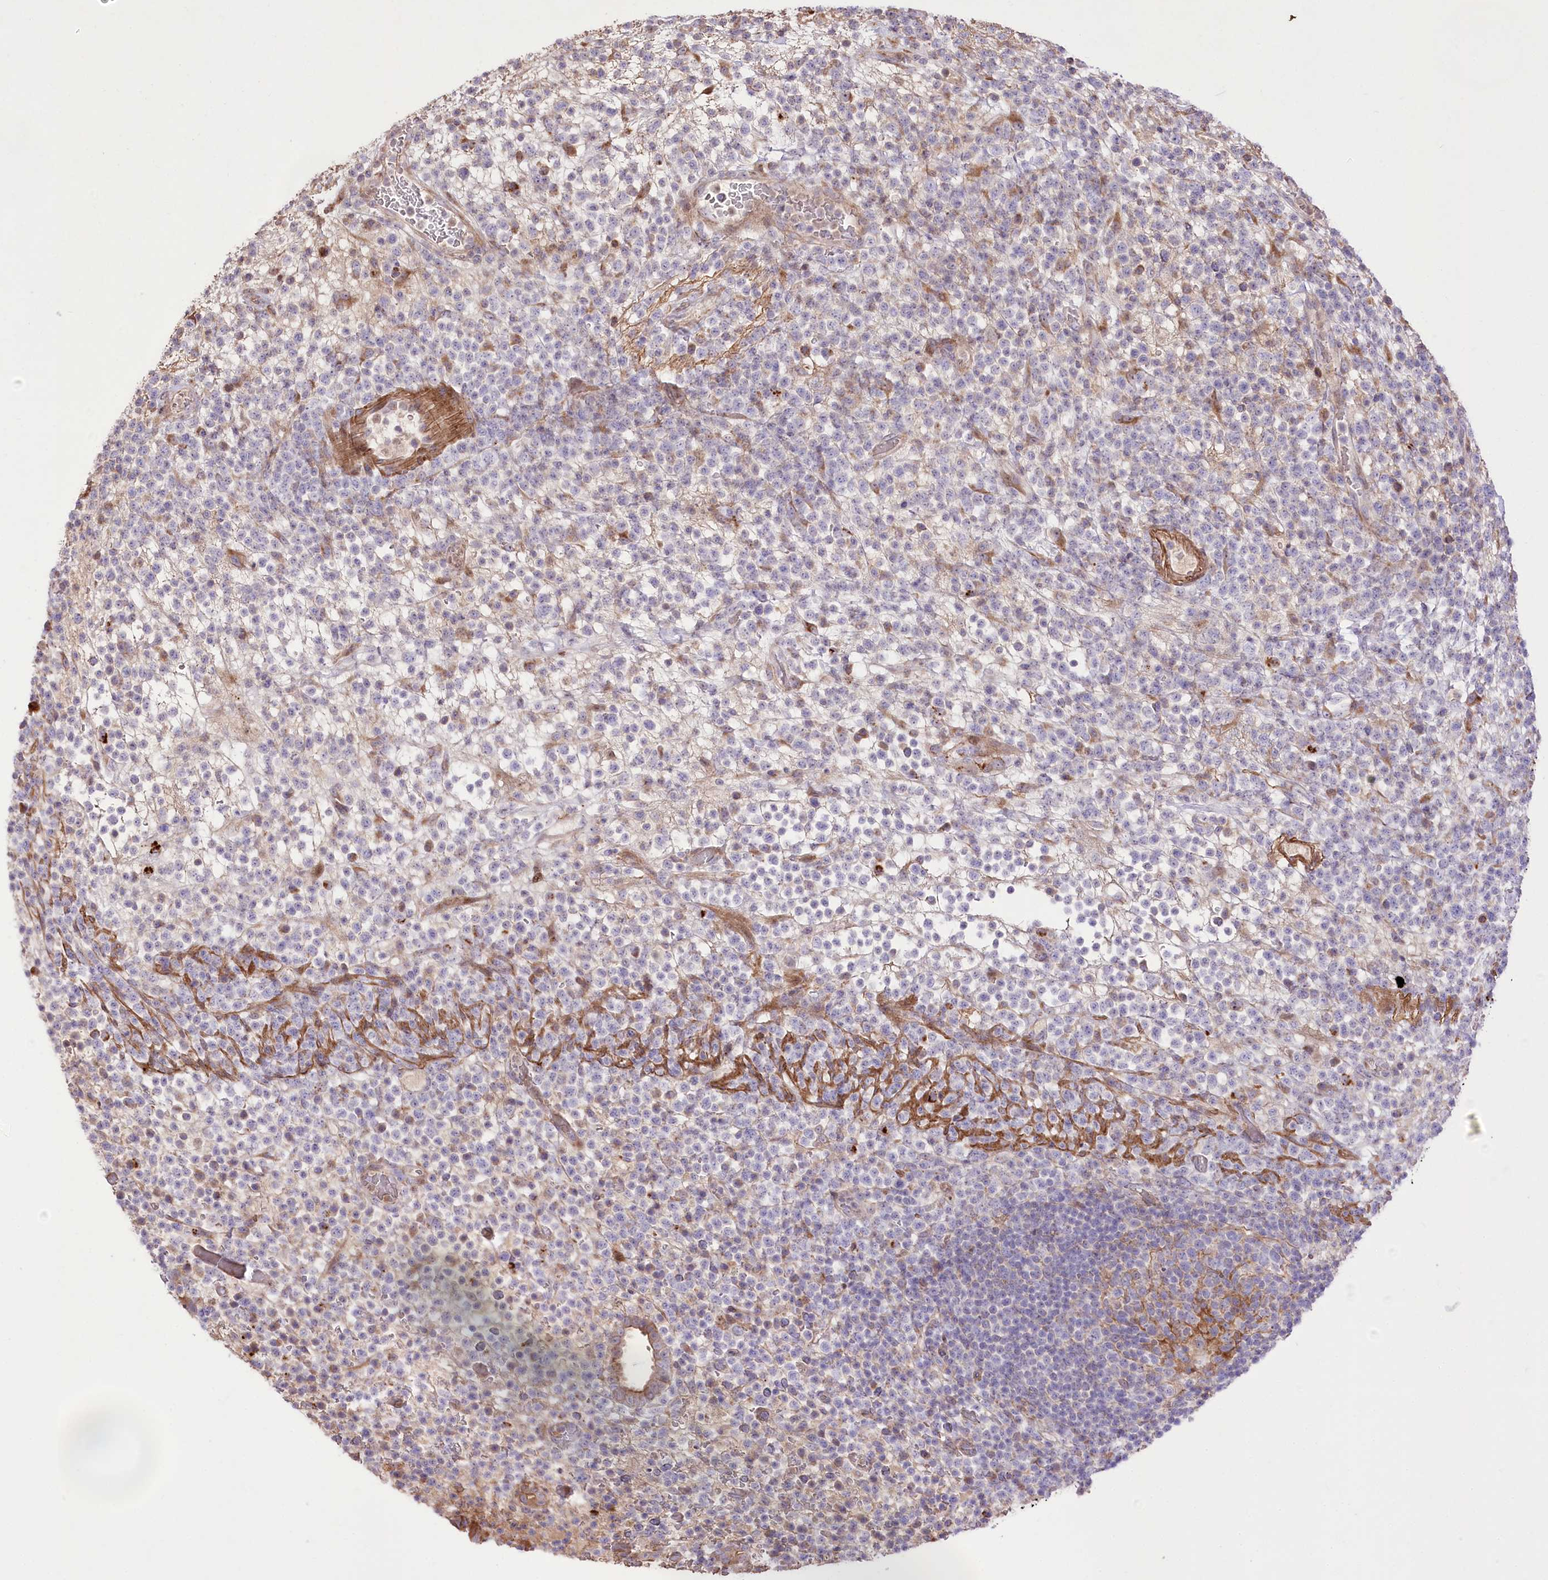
{"staining": {"intensity": "weak", "quantity": "<25%", "location": "cytoplasmic/membranous"}, "tissue": "lymphoma", "cell_type": "Tumor cells", "image_type": "cancer", "snomed": [{"axis": "morphology", "description": "Malignant lymphoma, non-Hodgkin's type, High grade"}, {"axis": "topography", "description": "Colon"}], "caption": "Human malignant lymphoma, non-Hodgkin's type (high-grade) stained for a protein using immunohistochemistry (IHC) demonstrates no staining in tumor cells.", "gene": "RNF24", "patient": {"sex": "female", "age": 53}}